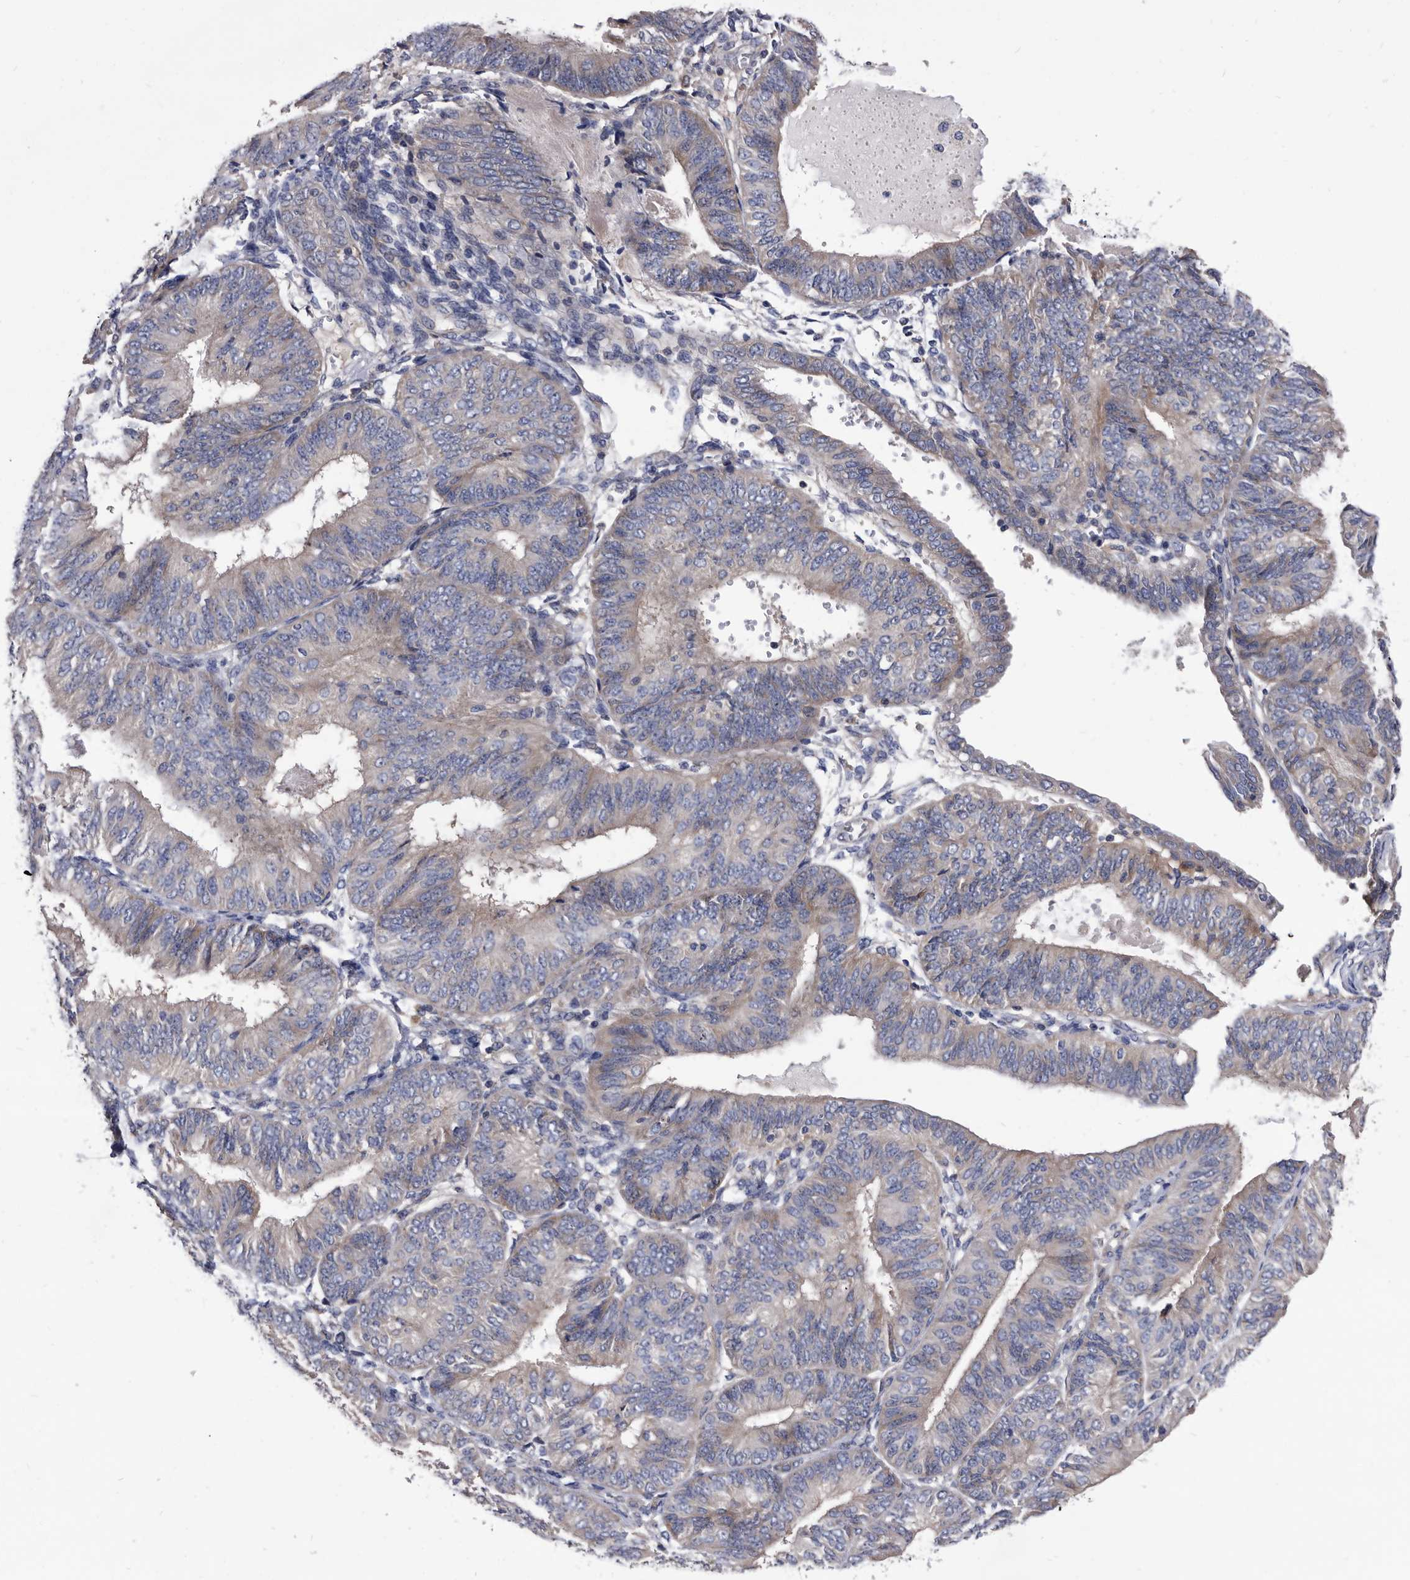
{"staining": {"intensity": "weak", "quantity": "<25%", "location": "cytoplasmic/membranous"}, "tissue": "endometrial cancer", "cell_type": "Tumor cells", "image_type": "cancer", "snomed": [{"axis": "morphology", "description": "Adenocarcinoma, NOS"}, {"axis": "topography", "description": "Endometrium"}], "caption": "This is an IHC image of human endometrial cancer. There is no expression in tumor cells.", "gene": "DTNBP1", "patient": {"sex": "female", "age": 58}}